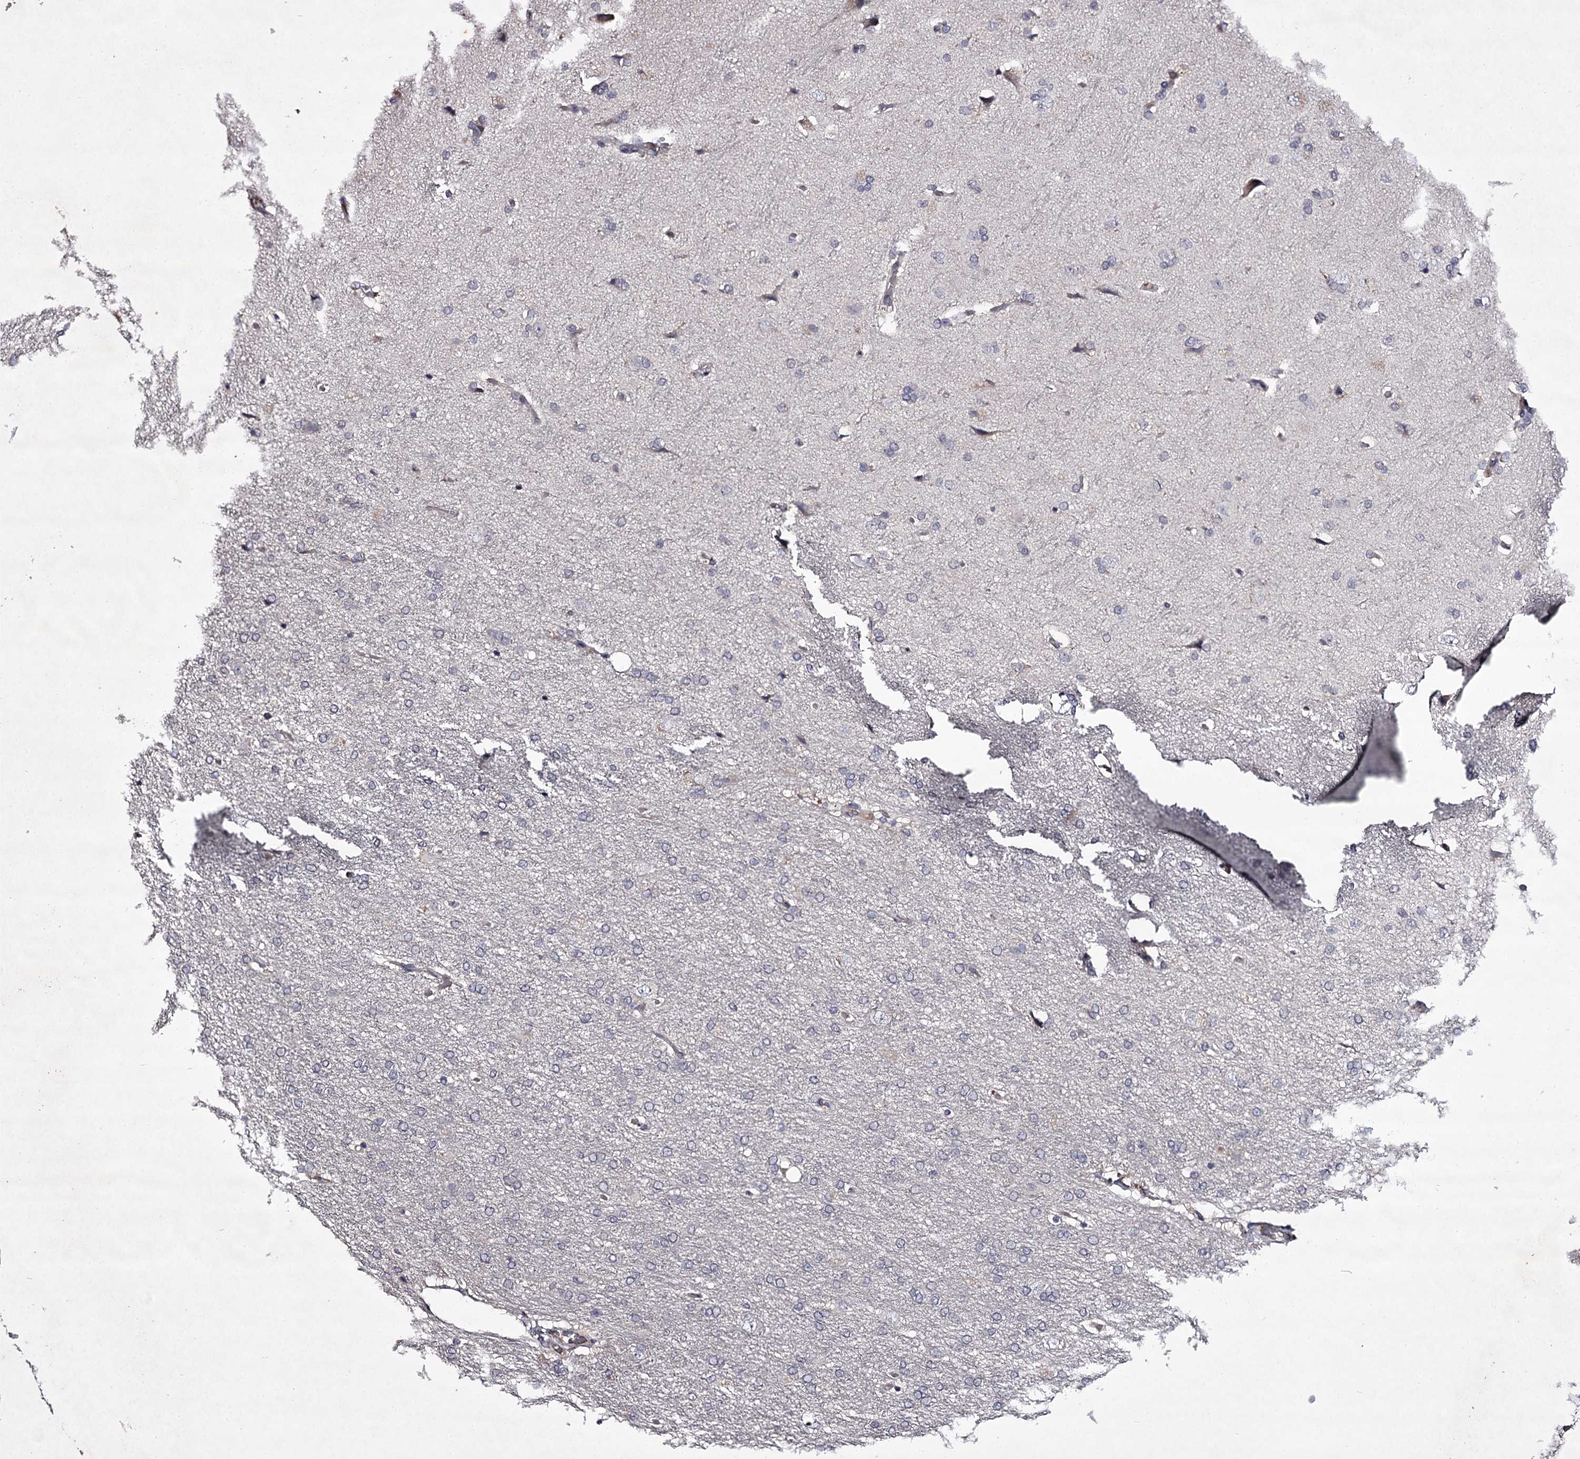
{"staining": {"intensity": "negative", "quantity": "none", "location": "none"}, "tissue": "glioma", "cell_type": "Tumor cells", "image_type": "cancer", "snomed": [{"axis": "morphology", "description": "Glioma, malignant, High grade"}, {"axis": "topography", "description": "Brain"}], "caption": "Immunohistochemistry image of human malignant glioma (high-grade) stained for a protein (brown), which reveals no staining in tumor cells.", "gene": "PRM2", "patient": {"sex": "male", "age": 72}}